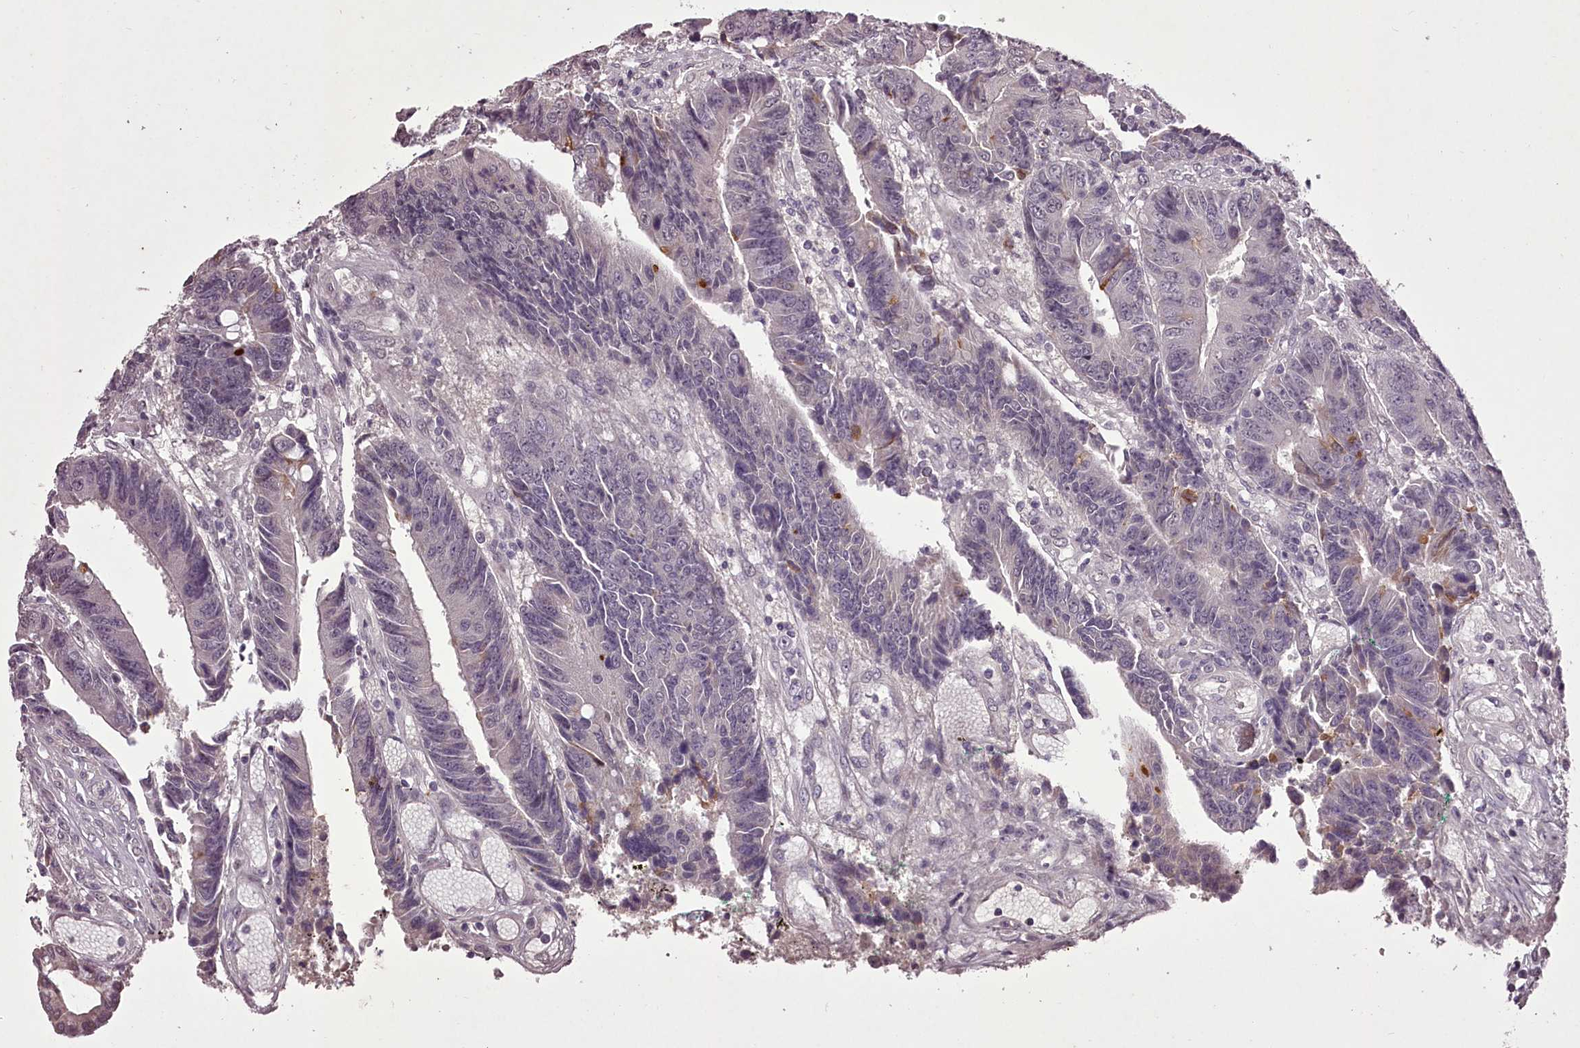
{"staining": {"intensity": "negative", "quantity": "none", "location": "none"}, "tissue": "colorectal cancer", "cell_type": "Tumor cells", "image_type": "cancer", "snomed": [{"axis": "morphology", "description": "Adenocarcinoma, NOS"}, {"axis": "topography", "description": "Rectum"}], "caption": "There is no significant positivity in tumor cells of colorectal cancer (adenocarcinoma).", "gene": "C1orf56", "patient": {"sex": "male", "age": 84}}